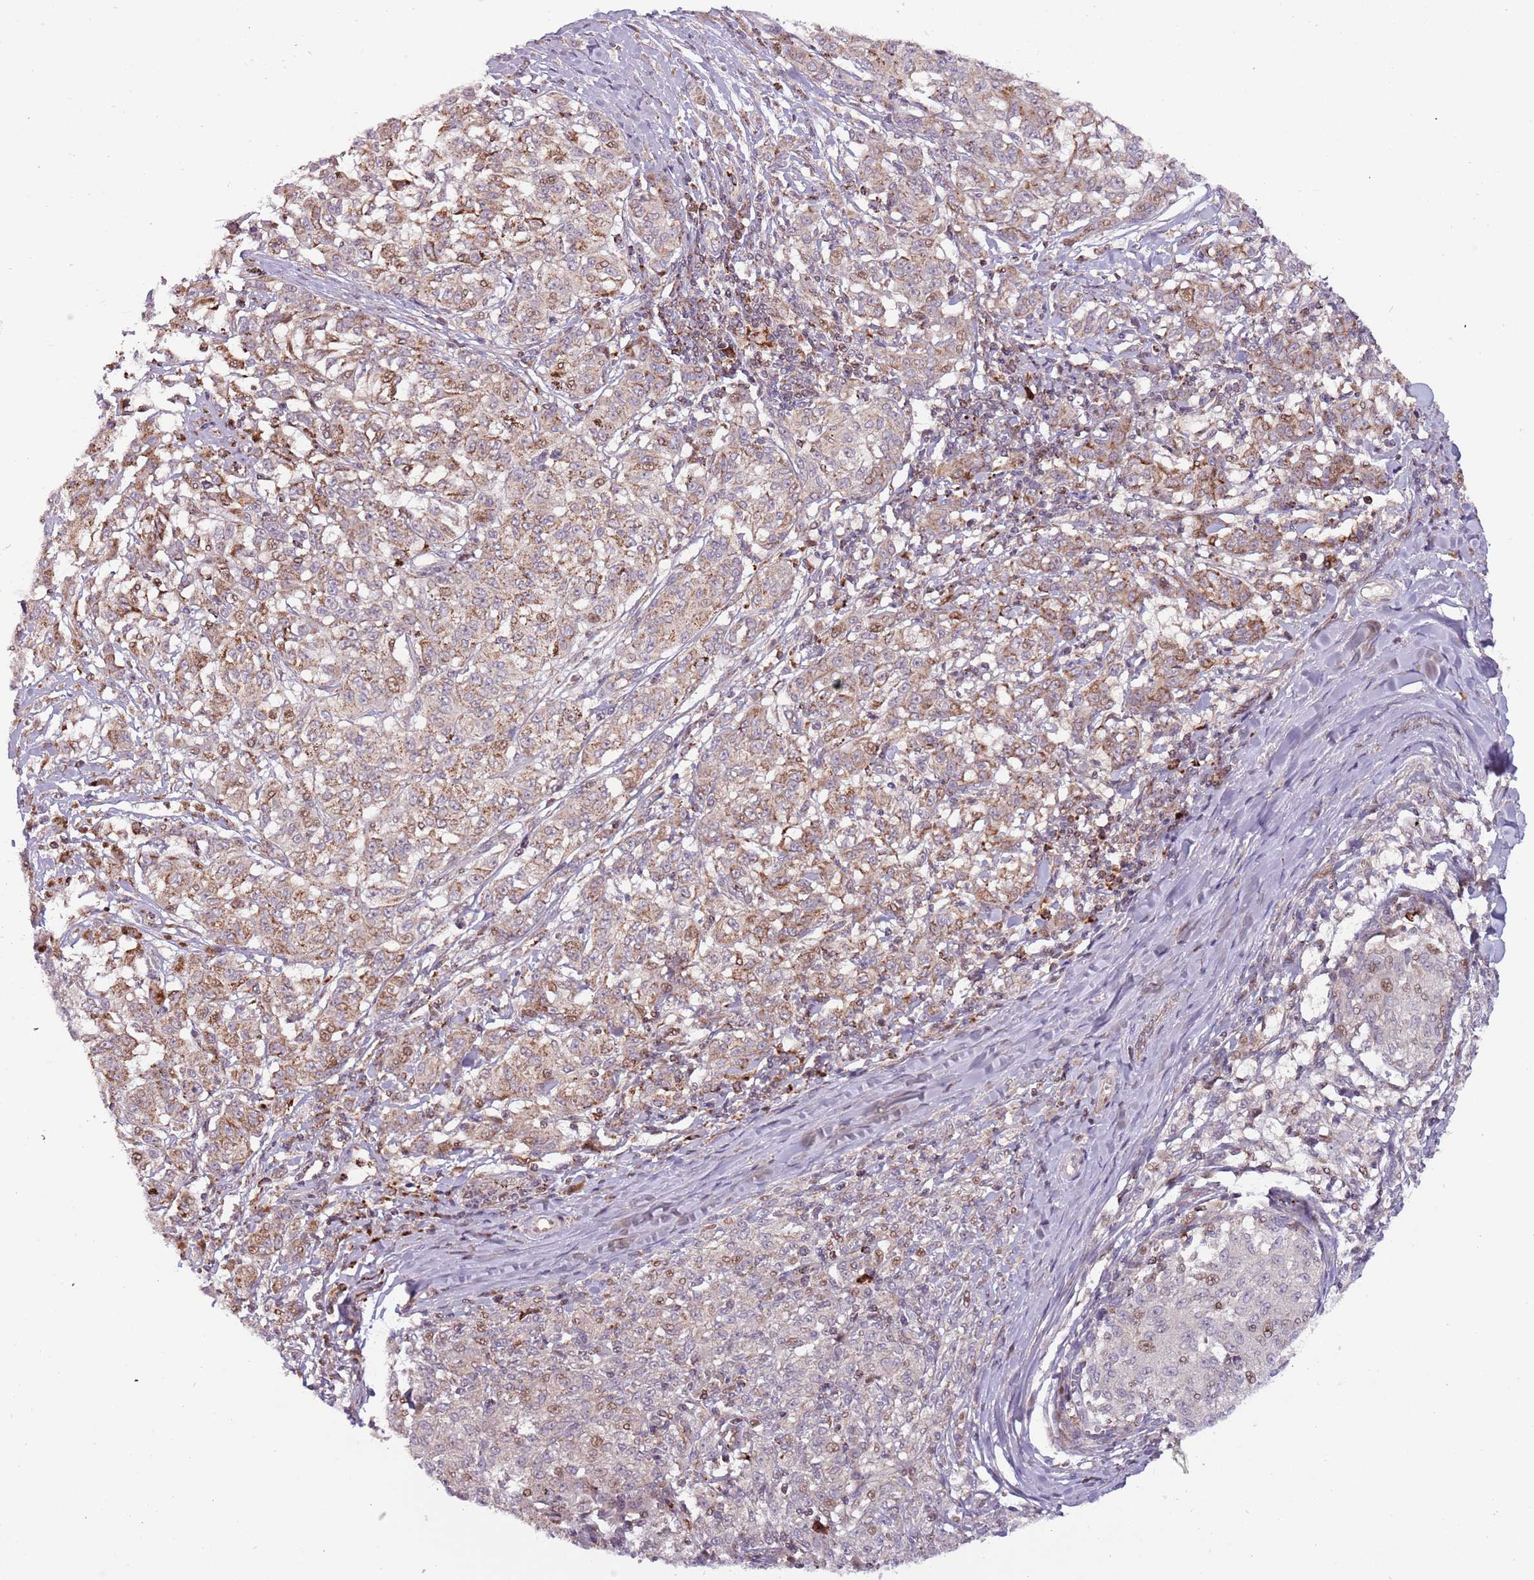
{"staining": {"intensity": "weak", "quantity": ">75%", "location": "cytoplasmic/membranous"}, "tissue": "melanoma", "cell_type": "Tumor cells", "image_type": "cancer", "snomed": [{"axis": "morphology", "description": "Malignant melanoma, NOS"}, {"axis": "topography", "description": "Skin"}], "caption": "A low amount of weak cytoplasmic/membranous positivity is present in about >75% of tumor cells in melanoma tissue.", "gene": "ULK3", "patient": {"sex": "female", "age": 72}}